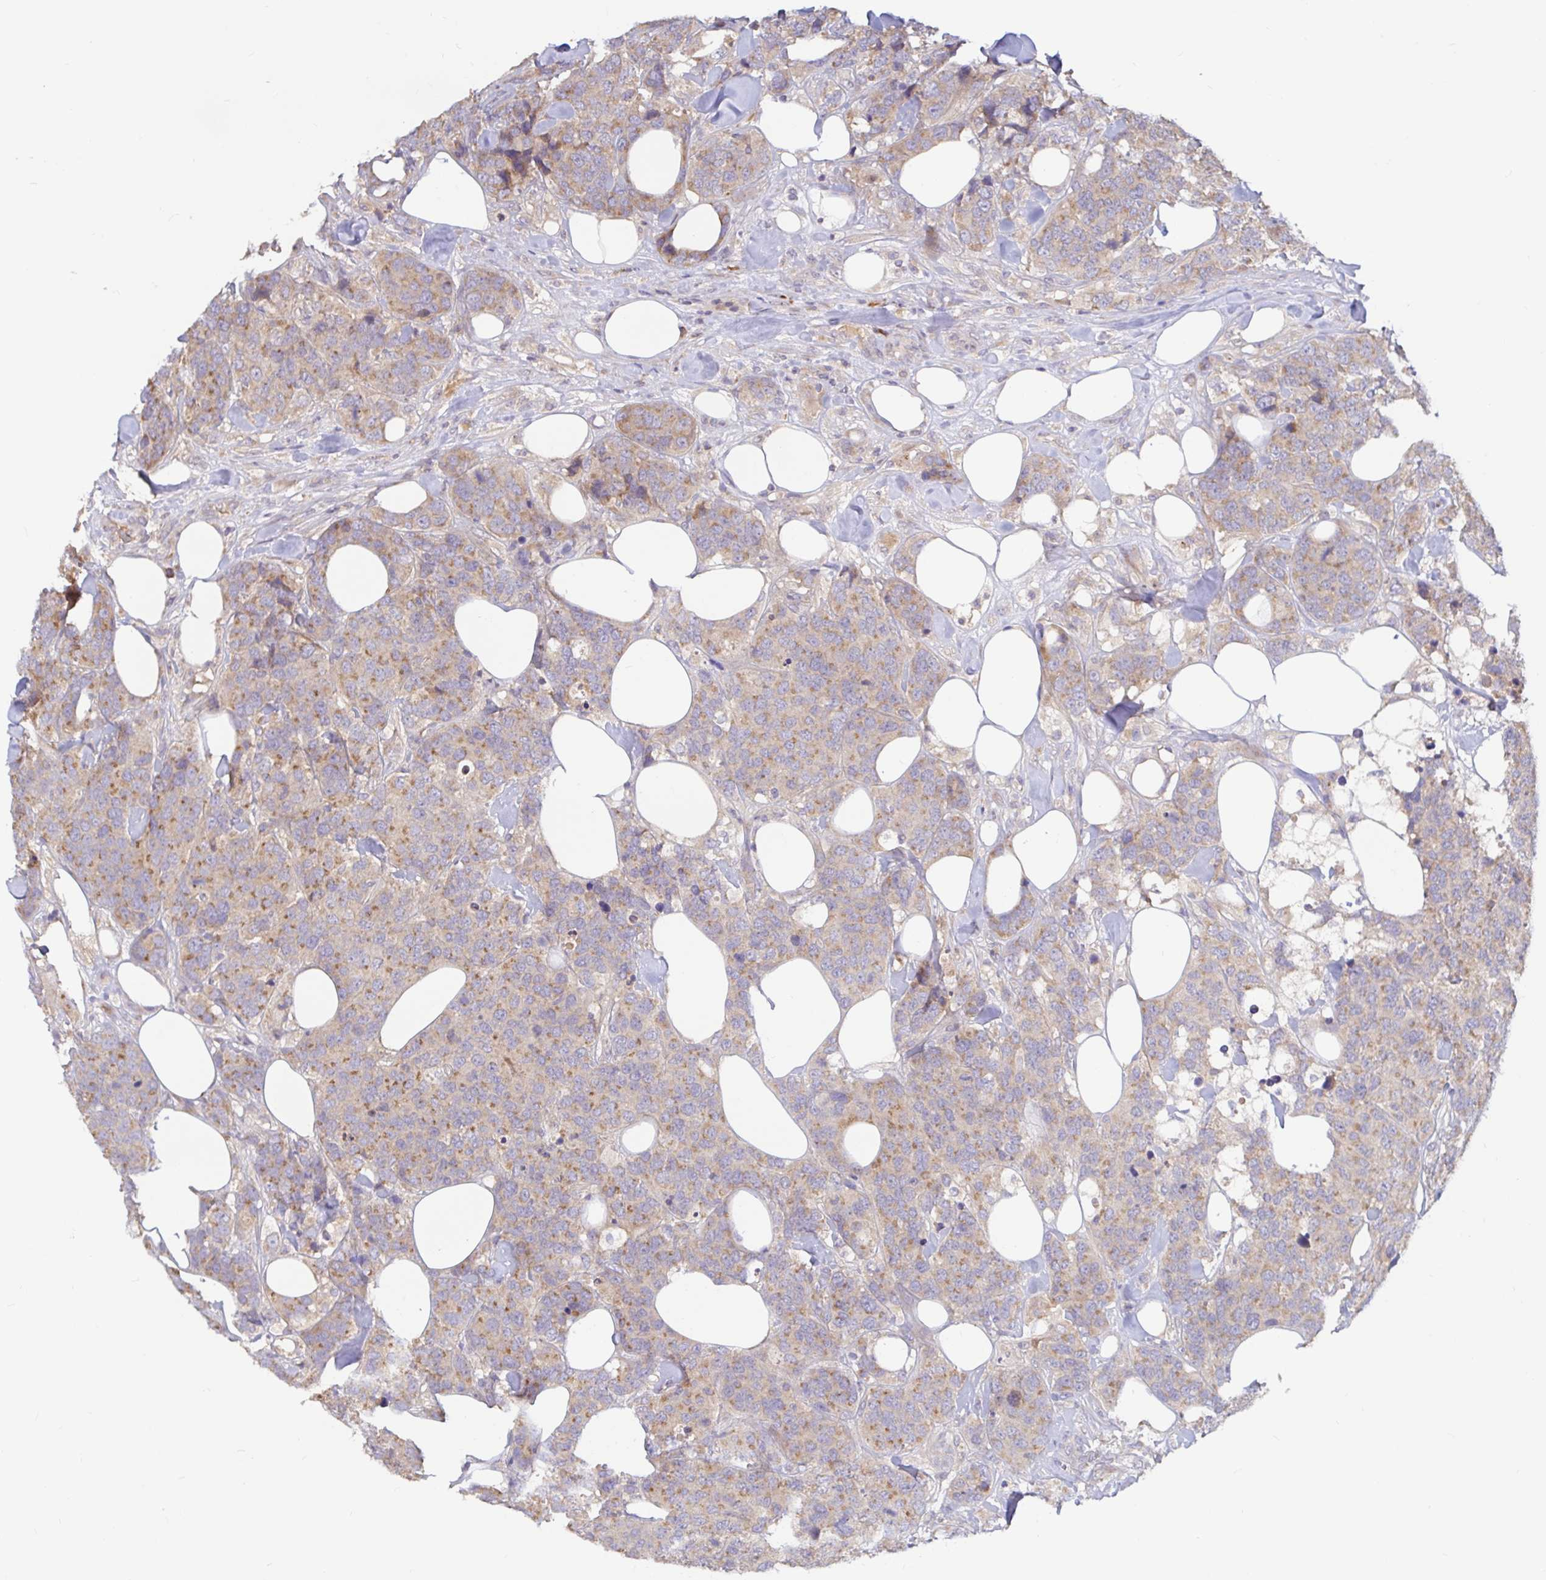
{"staining": {"intensity": "moderate", "quantity": "25%-75%", "location": "cytoplasmic/membranous"}, "tissue": "breast cancer", "cell_type": "Tumor cells", "image_type": "cancer", "snomed": [{"axis": "morphology", "description": "Lobular carcinoma"}, {"axis": "topography", "description": "Breast"}], "caption": "Tumor cells reveal moderate cytoplasmic/membranous expression in about 25%-75% of cells in breast cancer (lobular carcinoma).", "gene": "LARP1", "patient": {"sex": "female", "age": 59}}